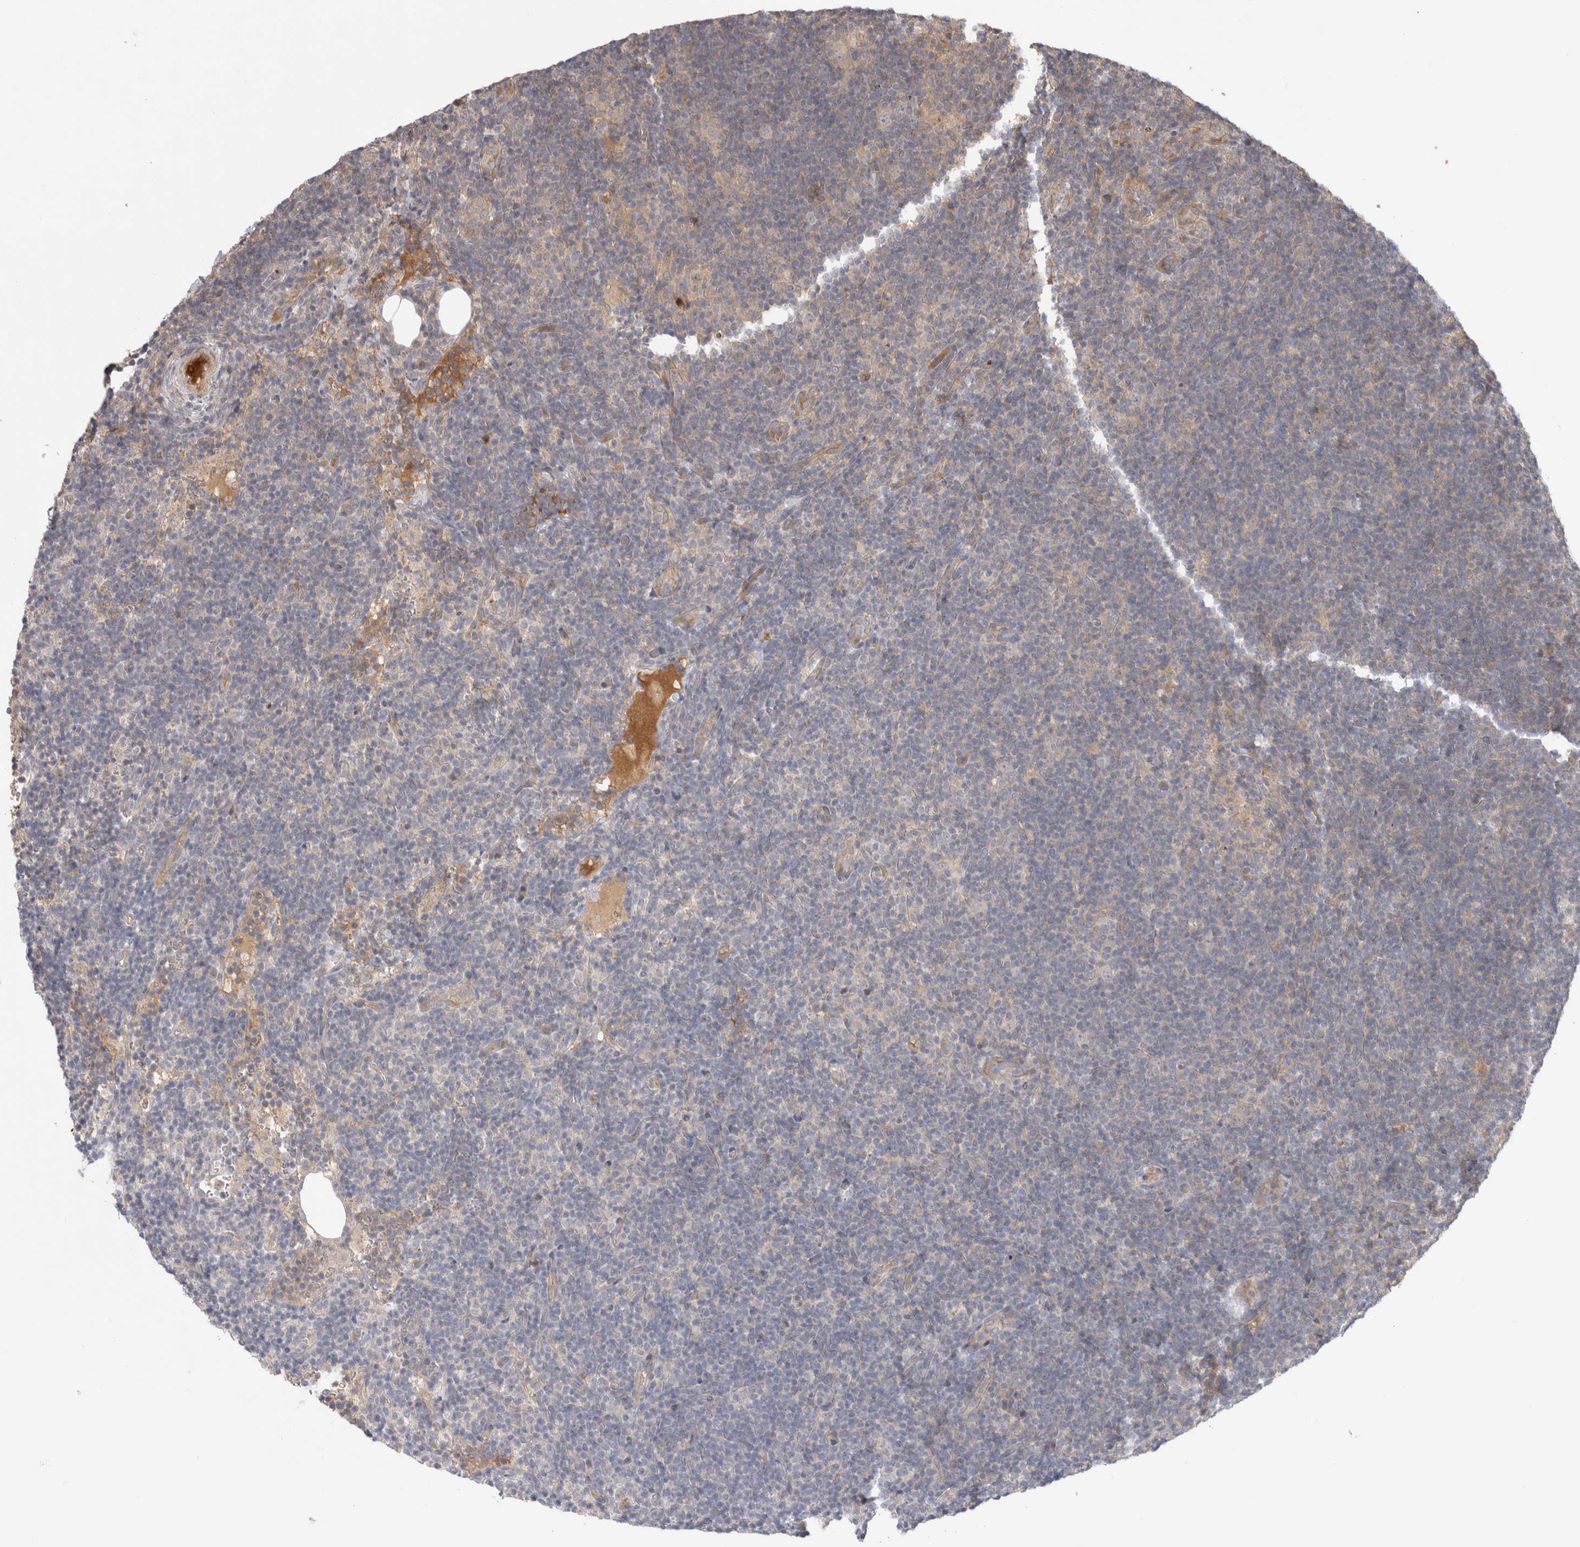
{"staining": {"intensity": "negative", "quantity": "none", "location": "none"}, "tissue": "lymphoma", "cell_type": "Tumor cells", "image_type": "cancer", "snomed": [{"axis": "morphology", "description": "Hodgkin's disease, NOS"}, {"axis": "topography", "description": "Lymph node"}], "caption": "Image shows no protein staining in tumor cells of lymphoma tissue.", "gene": "PPP1R42", "patient": {"sex": "female", "age": 57}}